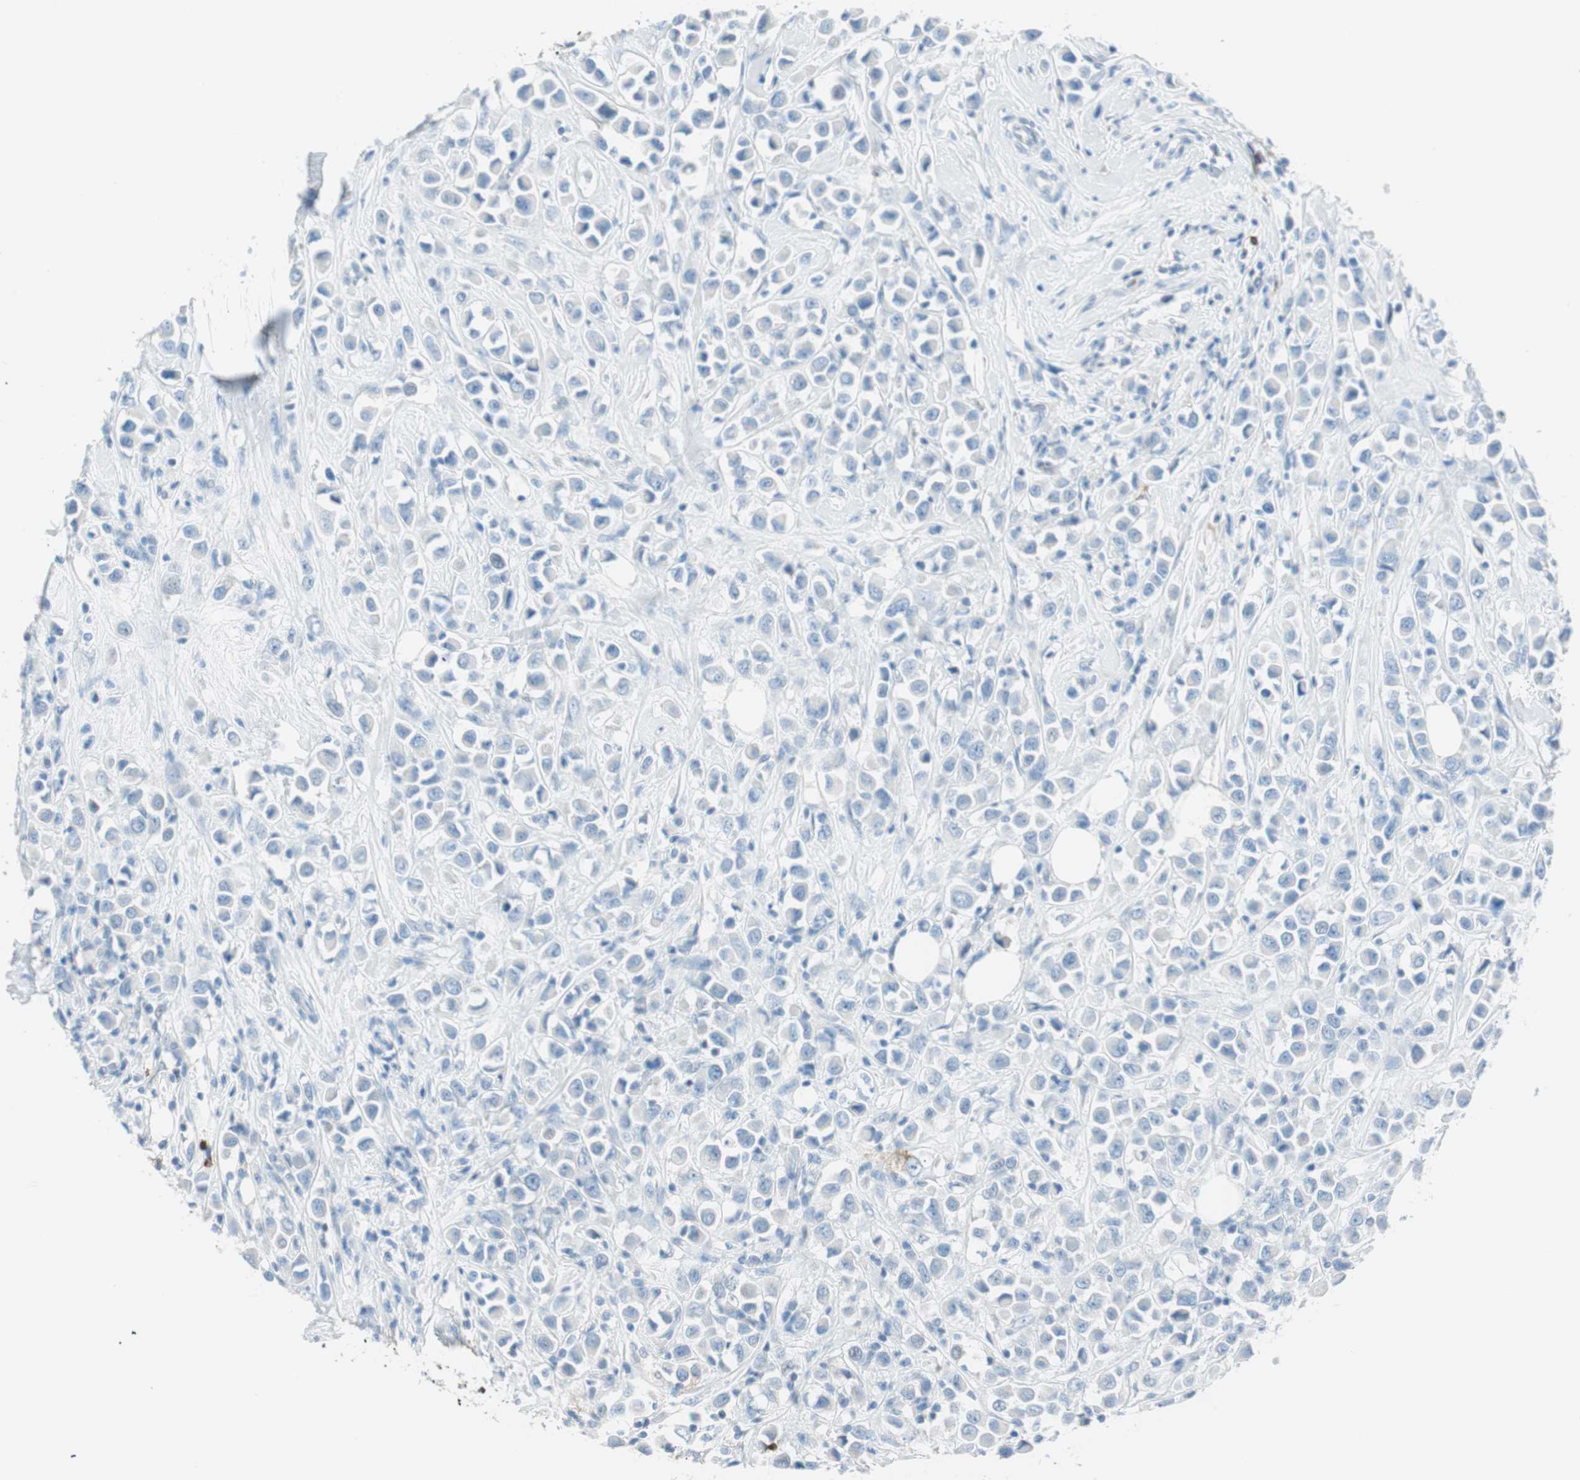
{"staining": {"intensity": "negative", "quantity": "none", "location": "none"}, "tissue": "breast cancer", "cell_type": "Tumor cells", "image_type": "cancer", "snomed": [{"axis": "morphology", "description": "Duct carcinoma"}, {"axis": "topography", "description": "Breast"}], "caption": "Tumor cells are negative for brown protein staining in breast cancer (intraductal carcinoma).", "gene": "TNFRSF13C", "patient": {"sex": "female", "age": 61}}